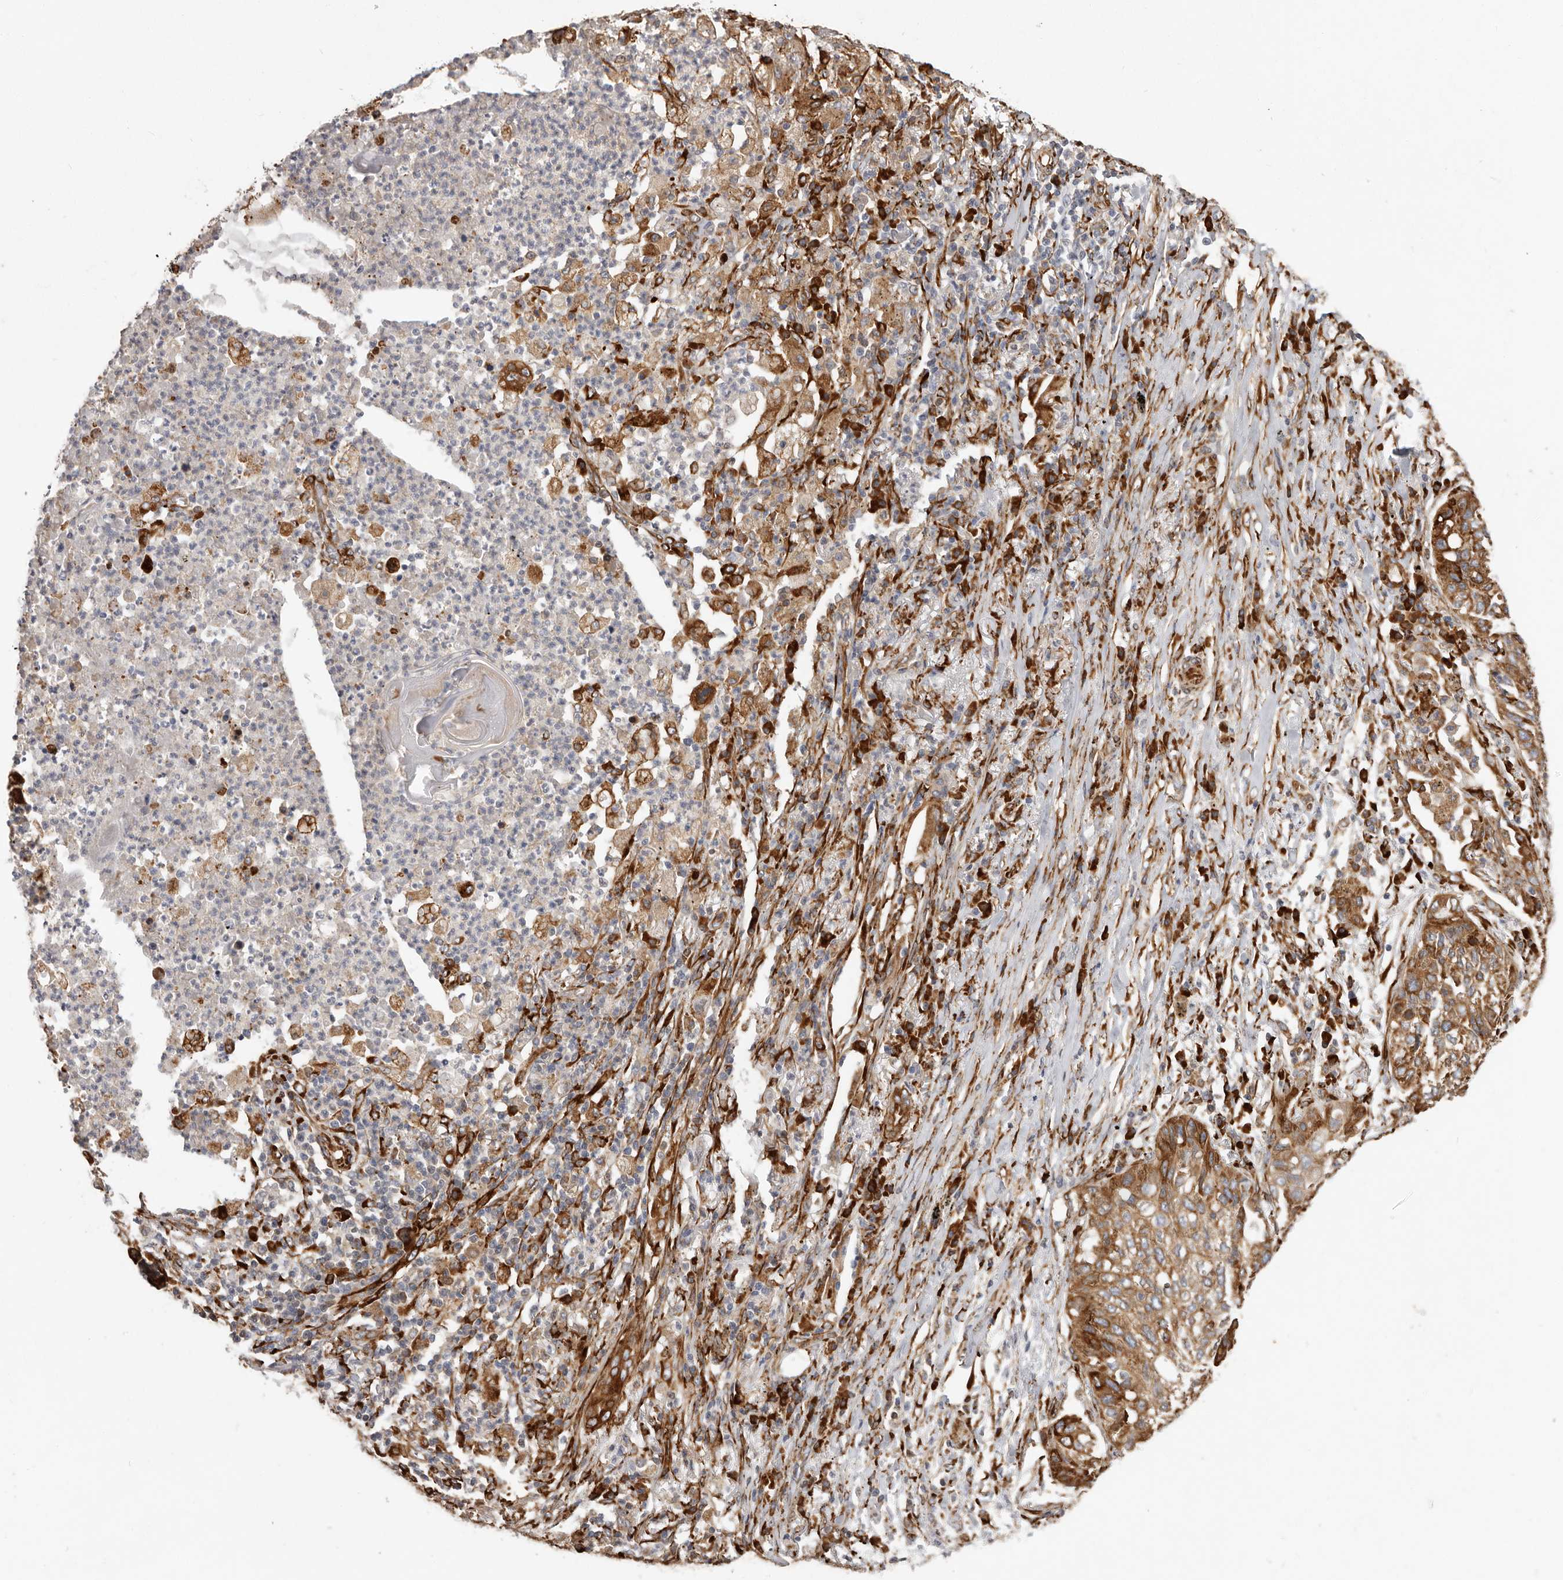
{"staining": {"intensity": "strong", "quantity": ">75%", "location": "cytoplasmic/membranous"}, "tissue": "lung cancer", "cell_type": "Tumor cells", "image_type": "cancer", "snomed": [{"axis": "morphology", "description": "Squamous cell carcinoma, NOS"}, {"axis": "topography", "description": "Lung"}], "caption": "A brown stain shows strong cytoplasmic/membranous positivity of a protein in lung cancer tumor cells.", "gene": "WDTC1", "patient": {"sex": "female", "age": 63}}